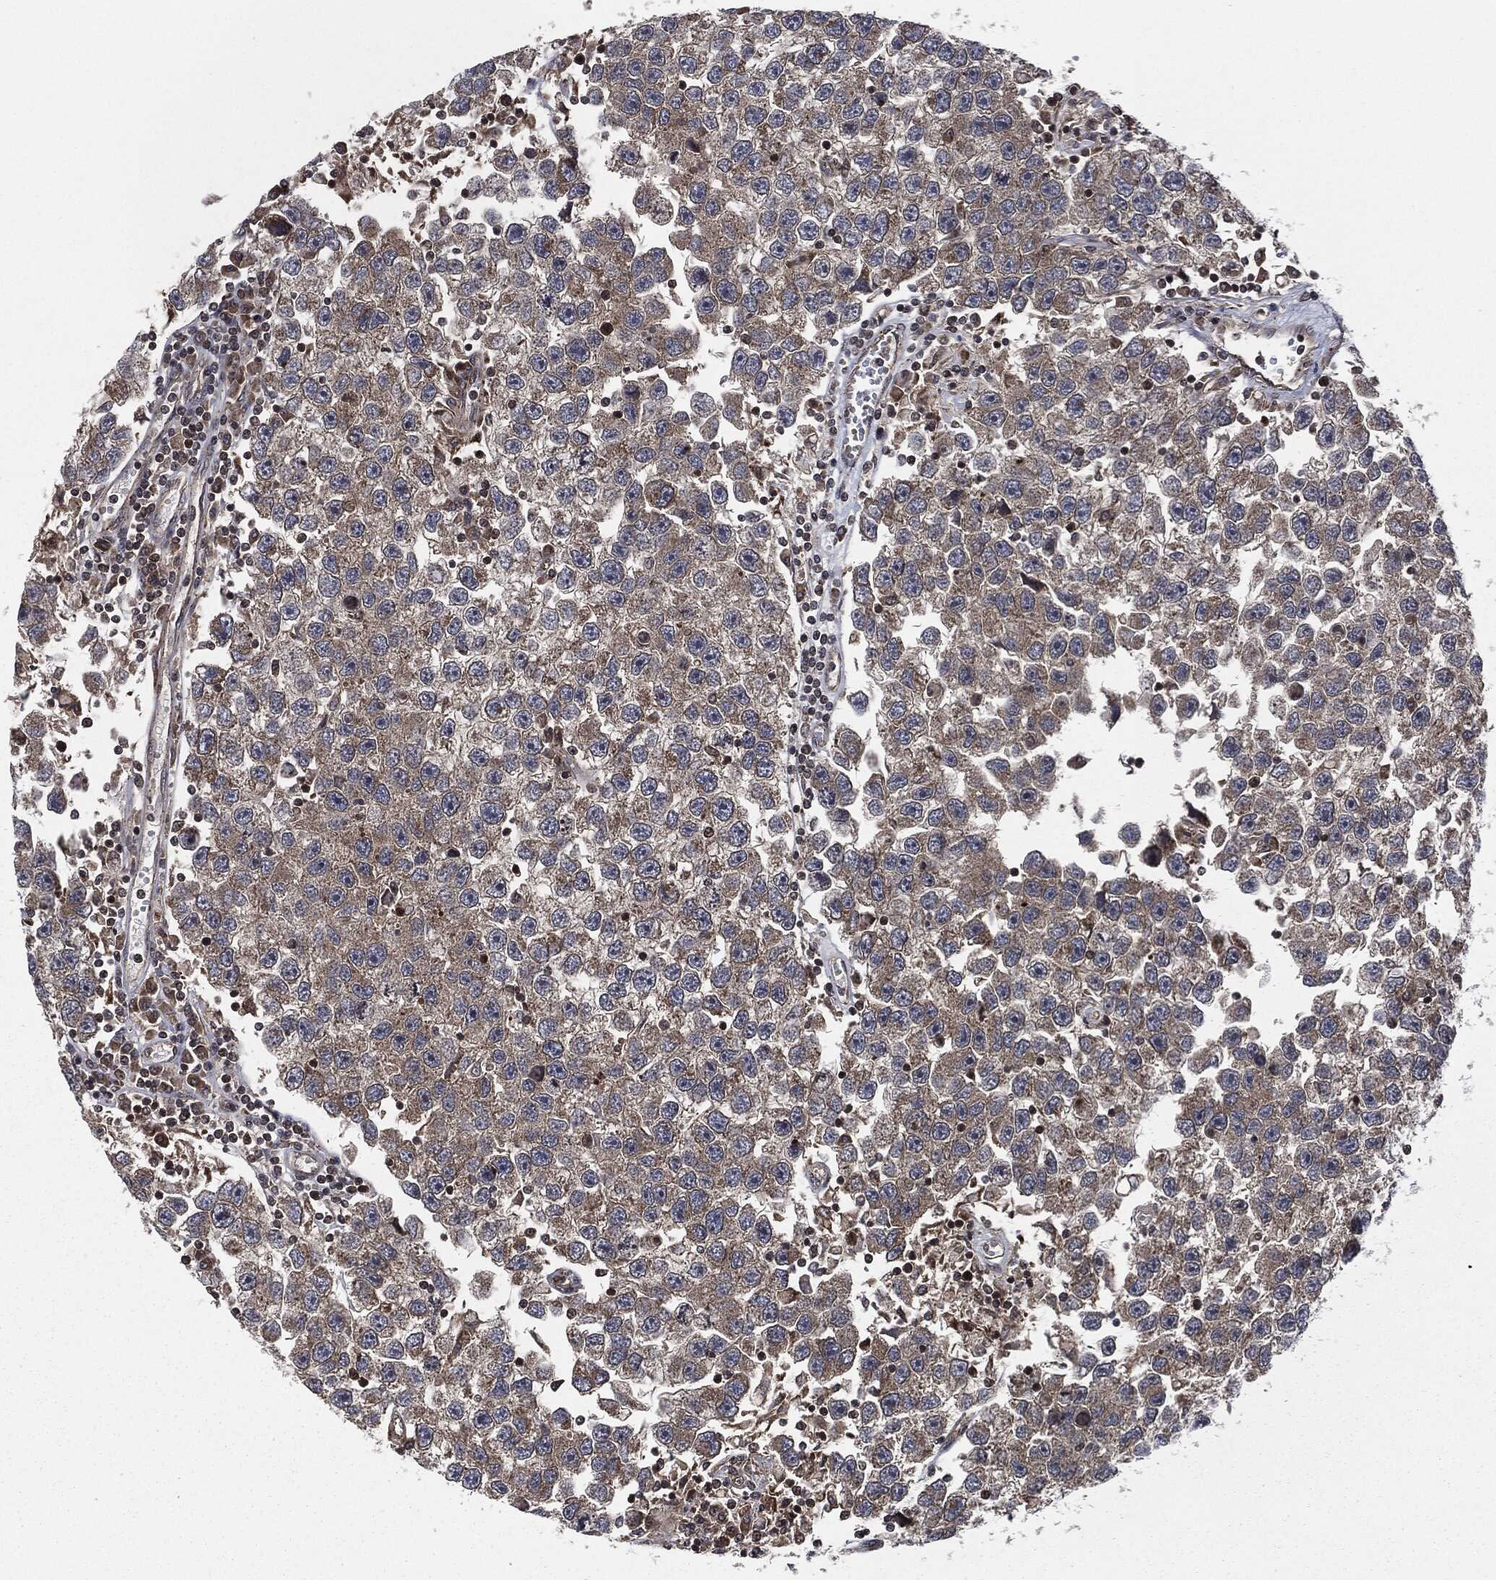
{"staining": {"intensity": "moderate", "quantity": "<25%", "location": "cytoplasmic/membranous"}, "tissue": "testis cancer", "cell_type": "Tumor cells", "image_type": "cancer", "snomed": [{"axis": "morphology", "description": "Seminoma, NOS"}, {"axis": "topography", "description": "Testis"}], "caption": "The immunohistochemical stain shows moderate cytoplasmic/membranous staining in tumor cells of testis cancer tissue. (Stains: DAB (3,3'-diaminobenzidine) in brown, nuclei in blue, Microscopy: brightfield microscopy at high magnification).", "gene": "HRAS", "patient": {"sex": "male", "age": 26}}